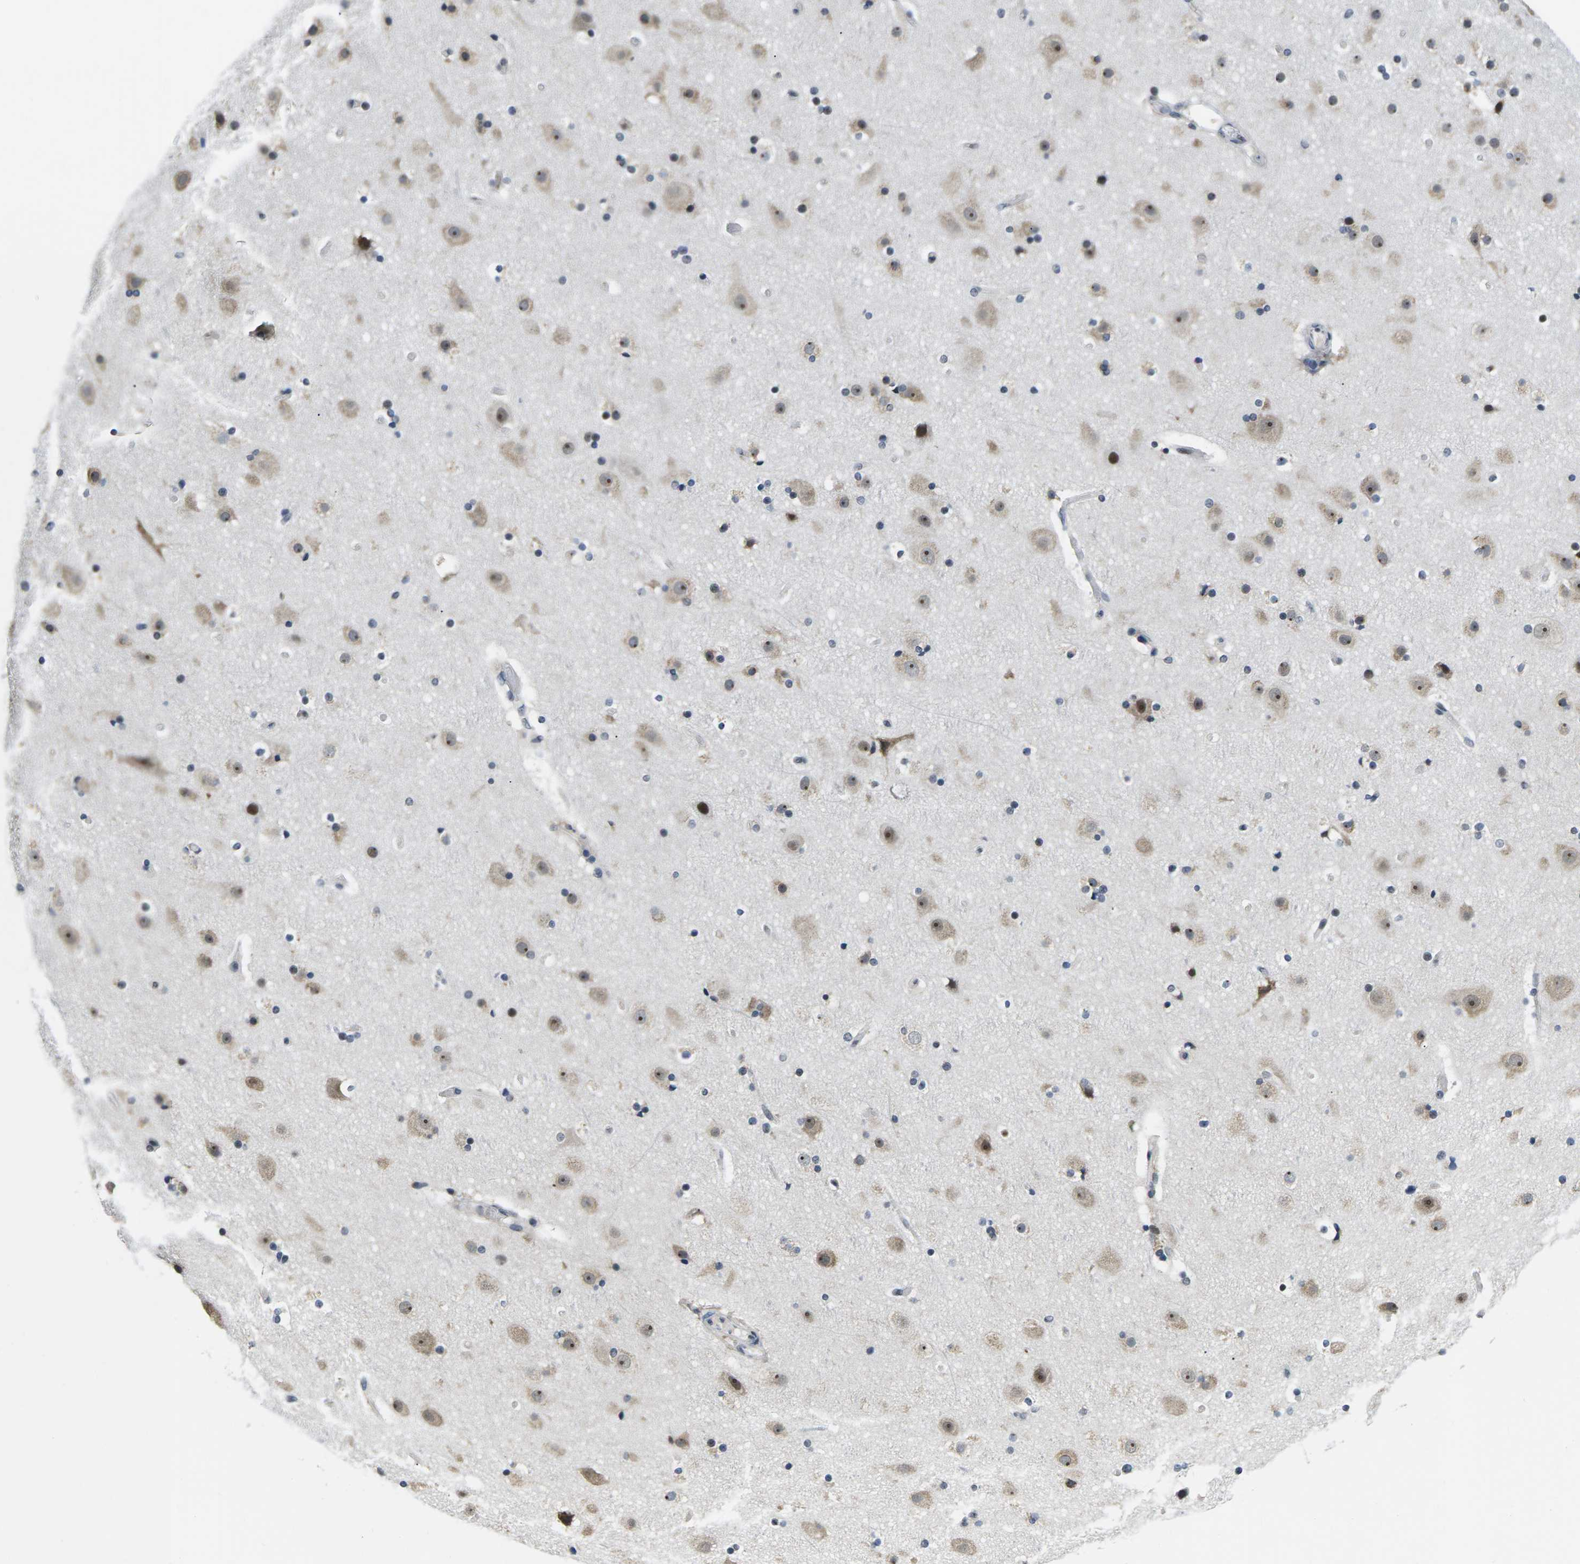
{"staining": {"intensity": "negative", "quantity": "none", "location": "none"}, "tissue": "cerebral cortex", "cell_type": "Endothelial cells", "image_type": "normal", "snomed": [{"axis": "morphology", "description": "Normal tissue, NOS"}, {"axis": "topography", "description": "Cerebral cortex"}], "caption": "A high-resolution micrograph shows immunohistochemistry (IHC) staining of normal cerebral cortex, which reveals no significant expression in endothelial cells.", "gene": "NSRP1", "patient": {"sex": "male", "age": 57}}